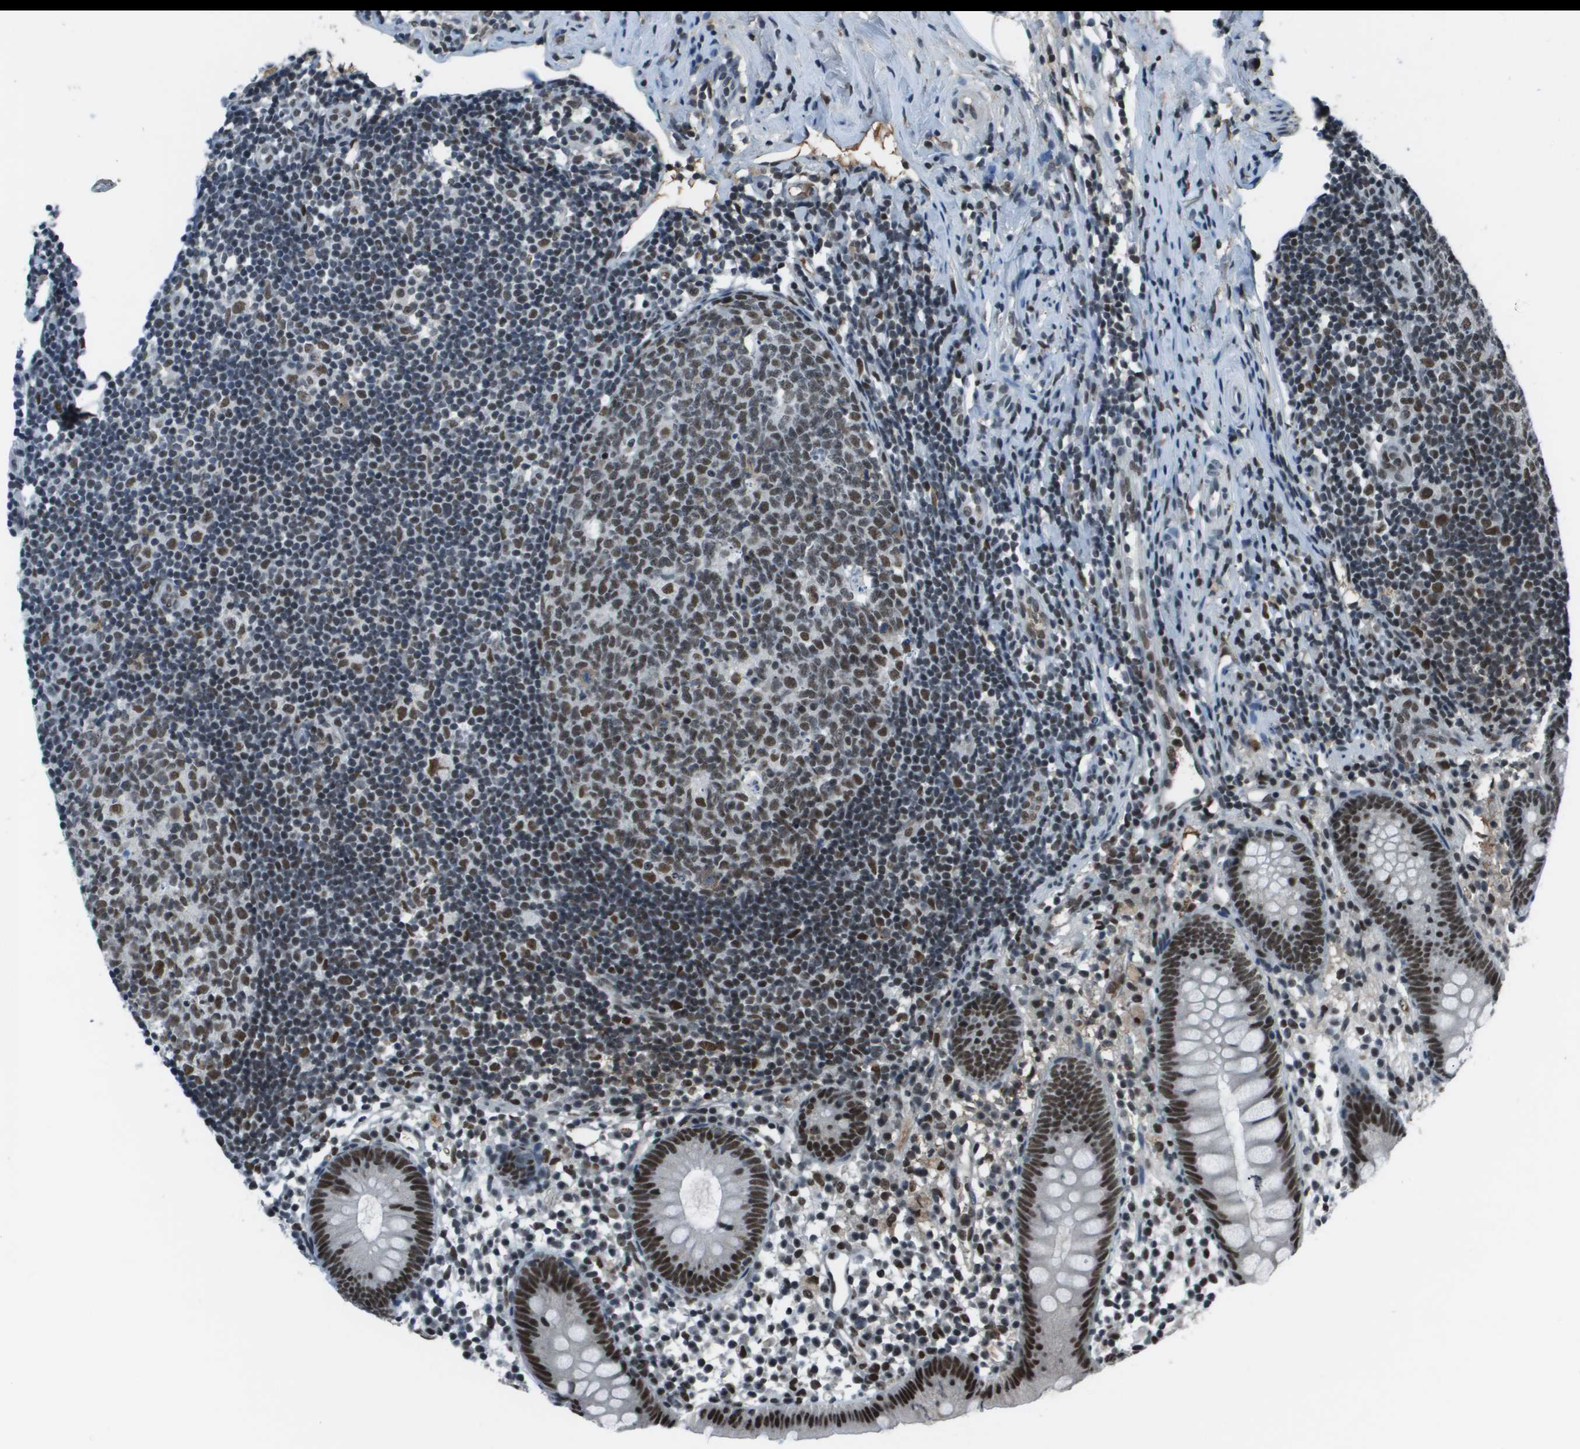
{"staining": {"intensity": "strong", "quantity": "25%-75%", "location": "nuclear"}, "tissue": "appendix", "cell_type": "Glandular cells", "image_type": "normal", "snomed": [{"axis": "morphology", "description": "Normal tissue, NOS"}, {"axis": "topography", "description": "Appendix"}], "caption": "A histopathology image of human appendix stained for a protein exhibits strong nuclear brown staining in glandular cells.", "gene": "THRAP3", "patient": {"sex": "female", "age": 20}}